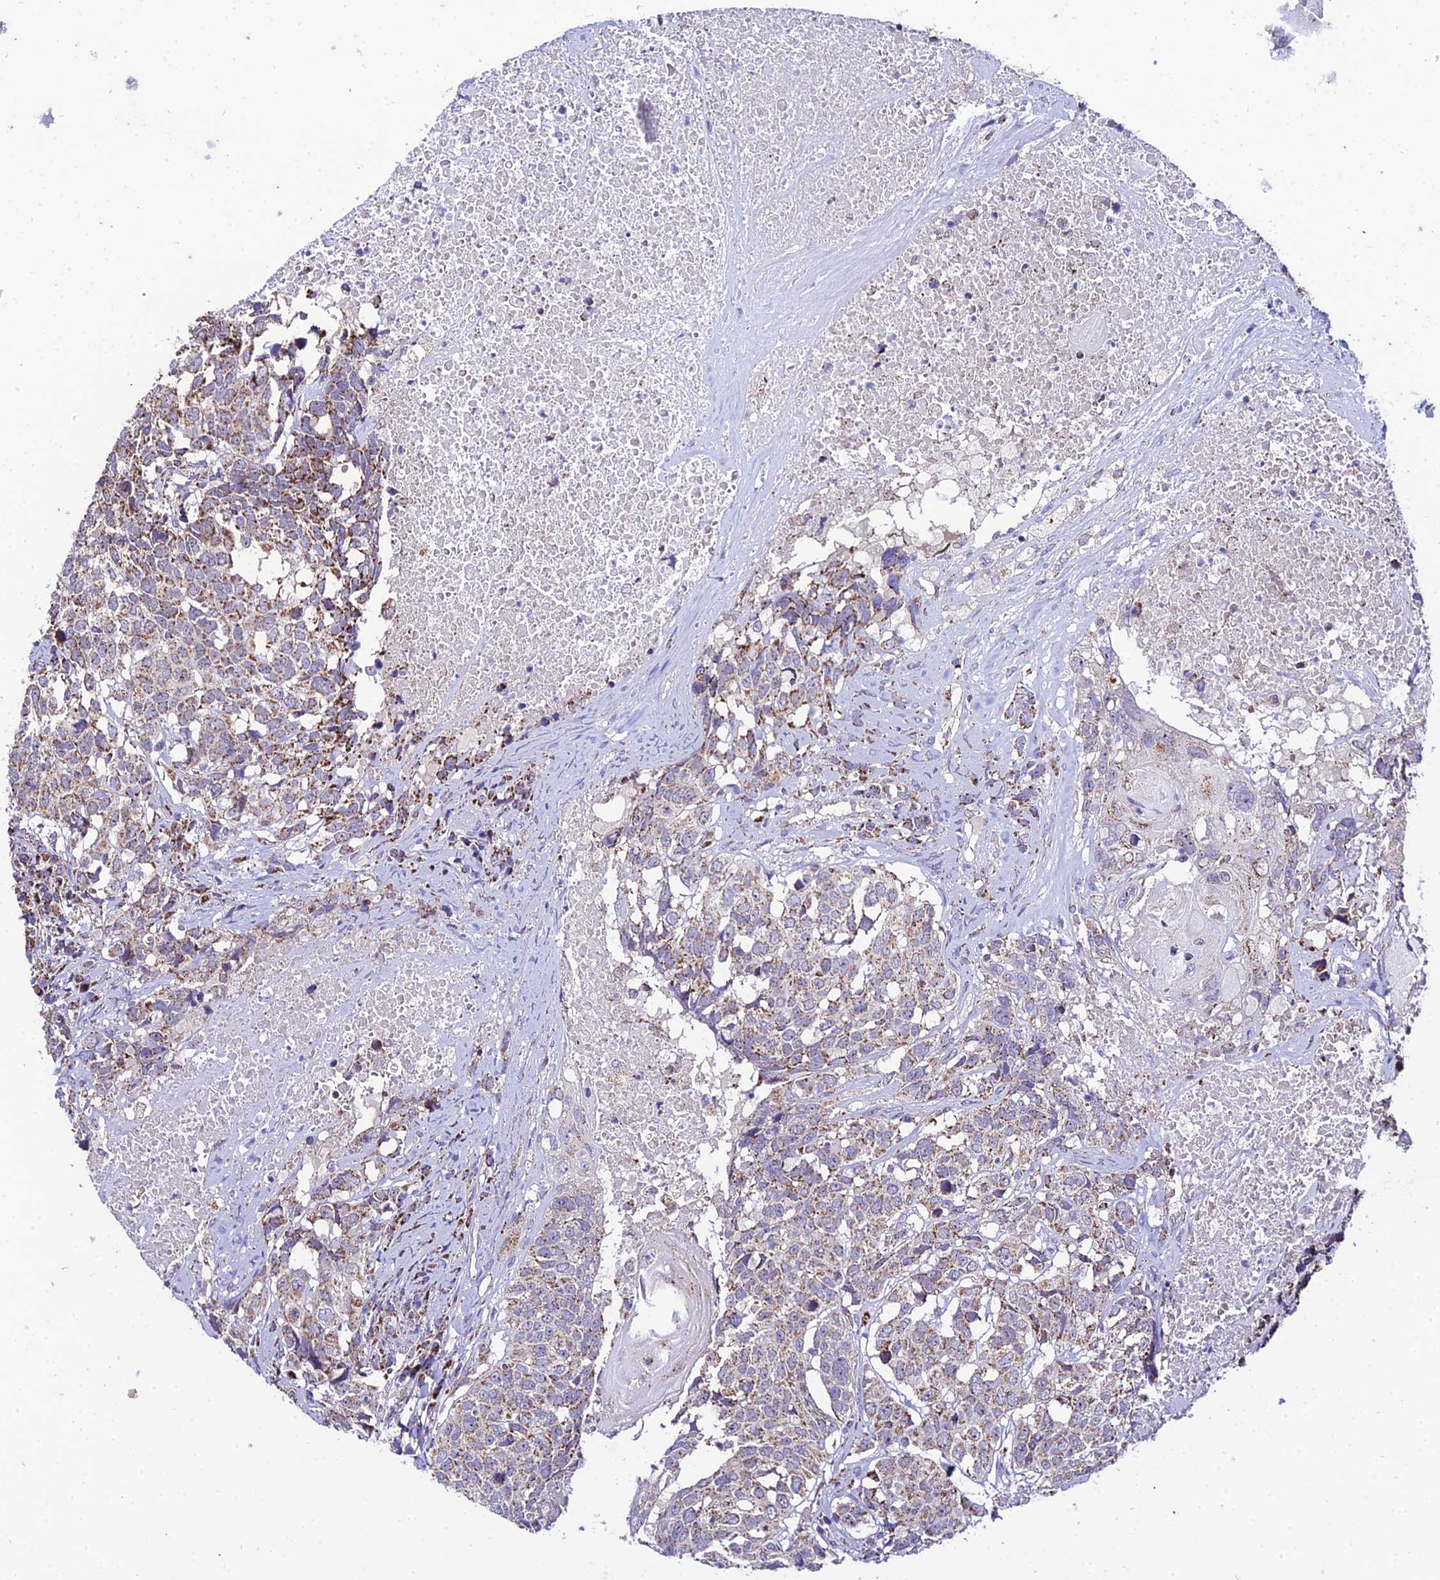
{"staining": {"intensity": "moderate", "quantity": "25%-75%", "location": "cytoplasmic/membranous"}, "tissue": "head and neck cancer", "cell_type": "Tumor cells", "image_type": "cancer", "snomed": [{"axis": "morphology", "description": "Squamous cell carcinoma, NOS"}, {"axis": "topography", "description": "Head-Neck"}], "caption": "A brown stain labels moderate cytoplasmic/membranous expression of a protein in head and neck cancer (squamous cell carcinoma) tumor cells.", "gene": "PSMD2", "patient": {"sex": "male", "age": 66}}